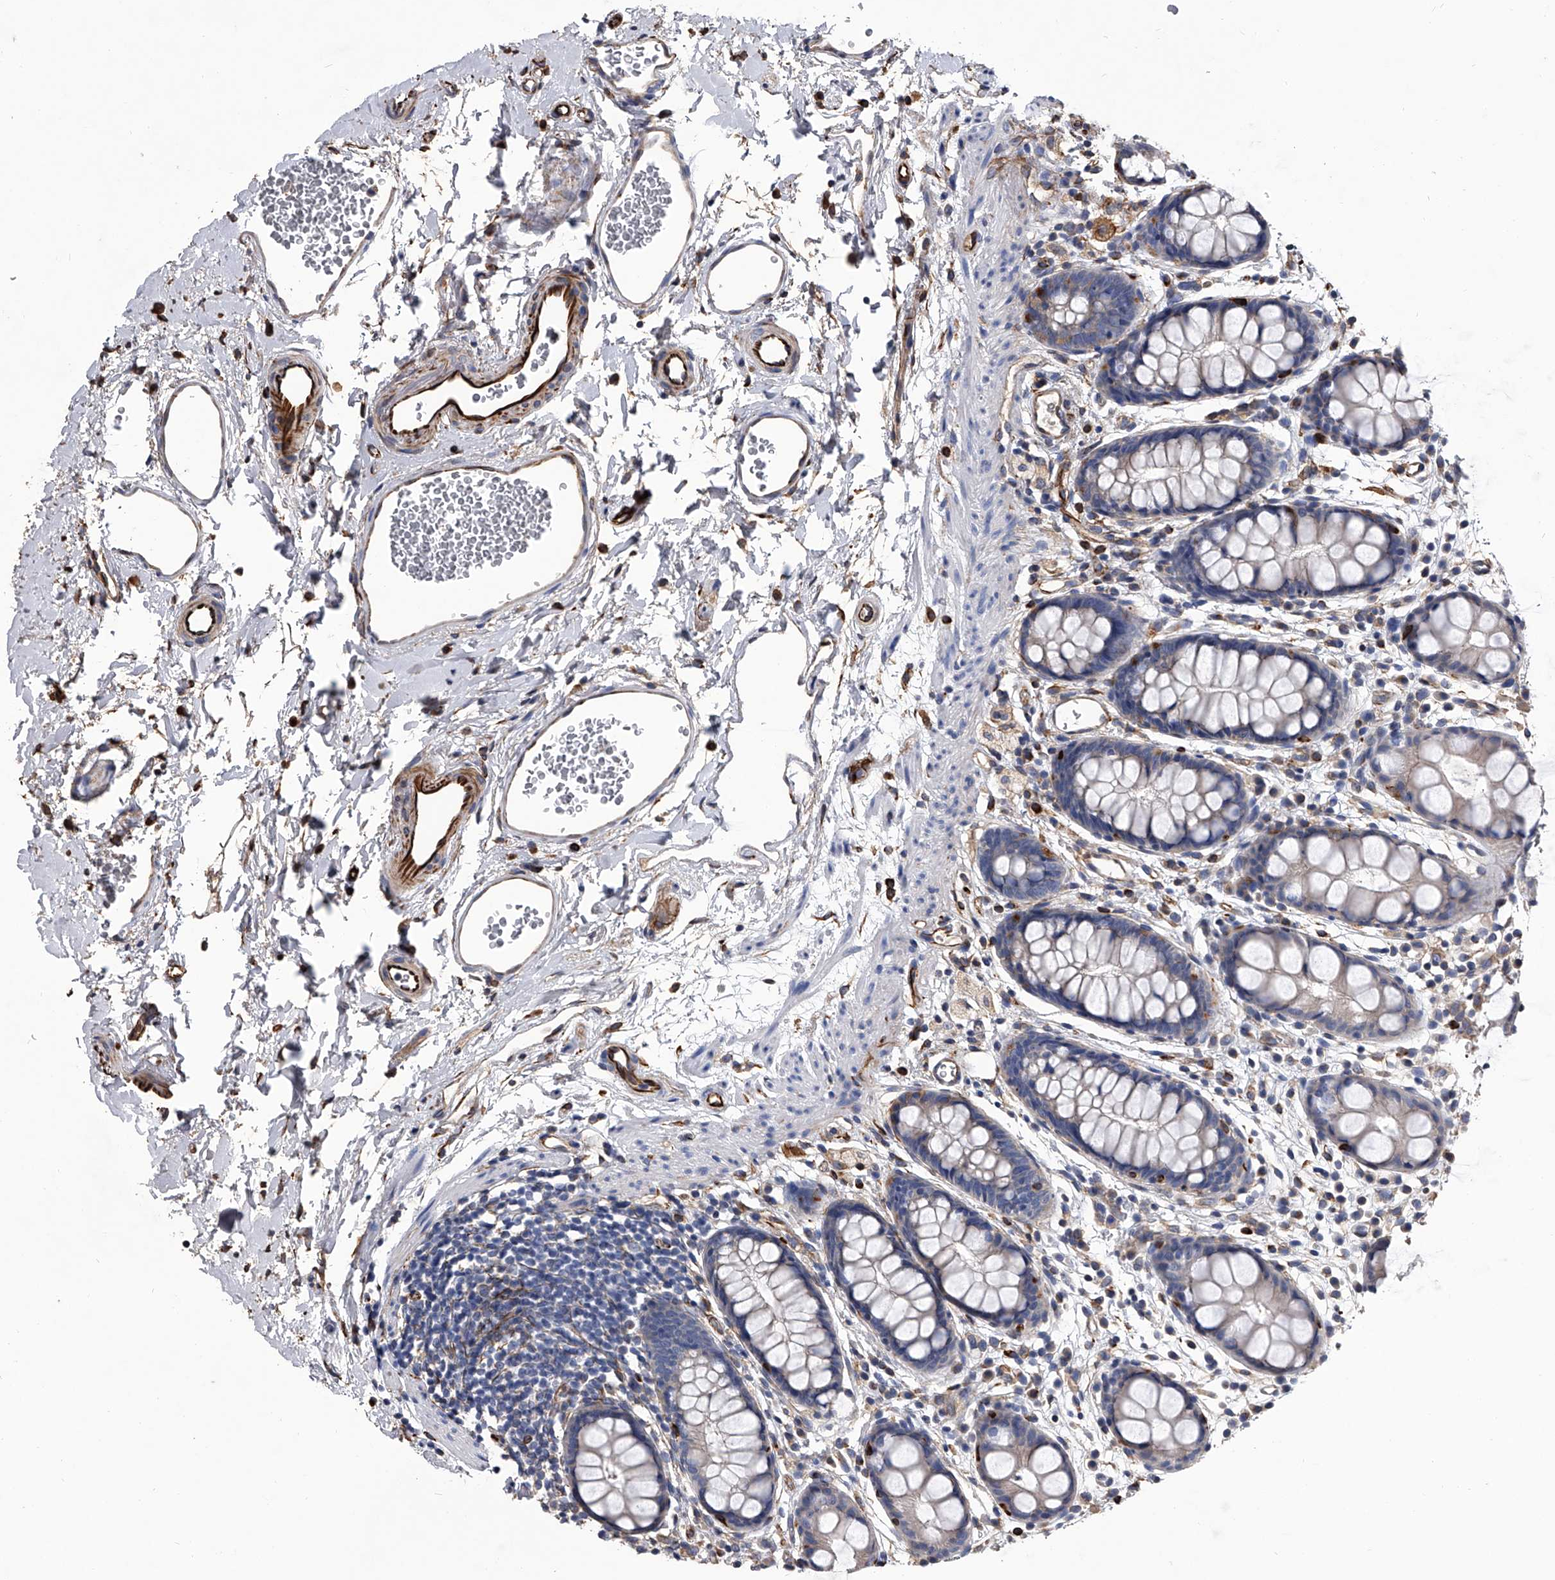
{"staining": {"intensity": "negative", "quantity": "none", "location": "none"}, "tissue": "rectum", "cell_type": "Glandular cells", "image_type": "normal", "snomed": [{"axis": "morphology", "description": "Normal tissue, NOS"}, {"axis": "topography", "description": "Rectum"}], "caption": "Immunohistochemistry photomicrograph of unremarkable rectum stained for a protein (brown), which reveals no expression in glandular cells.", "gene": "EFCAB7", "patient": {"sex": "female", "age": 65}}